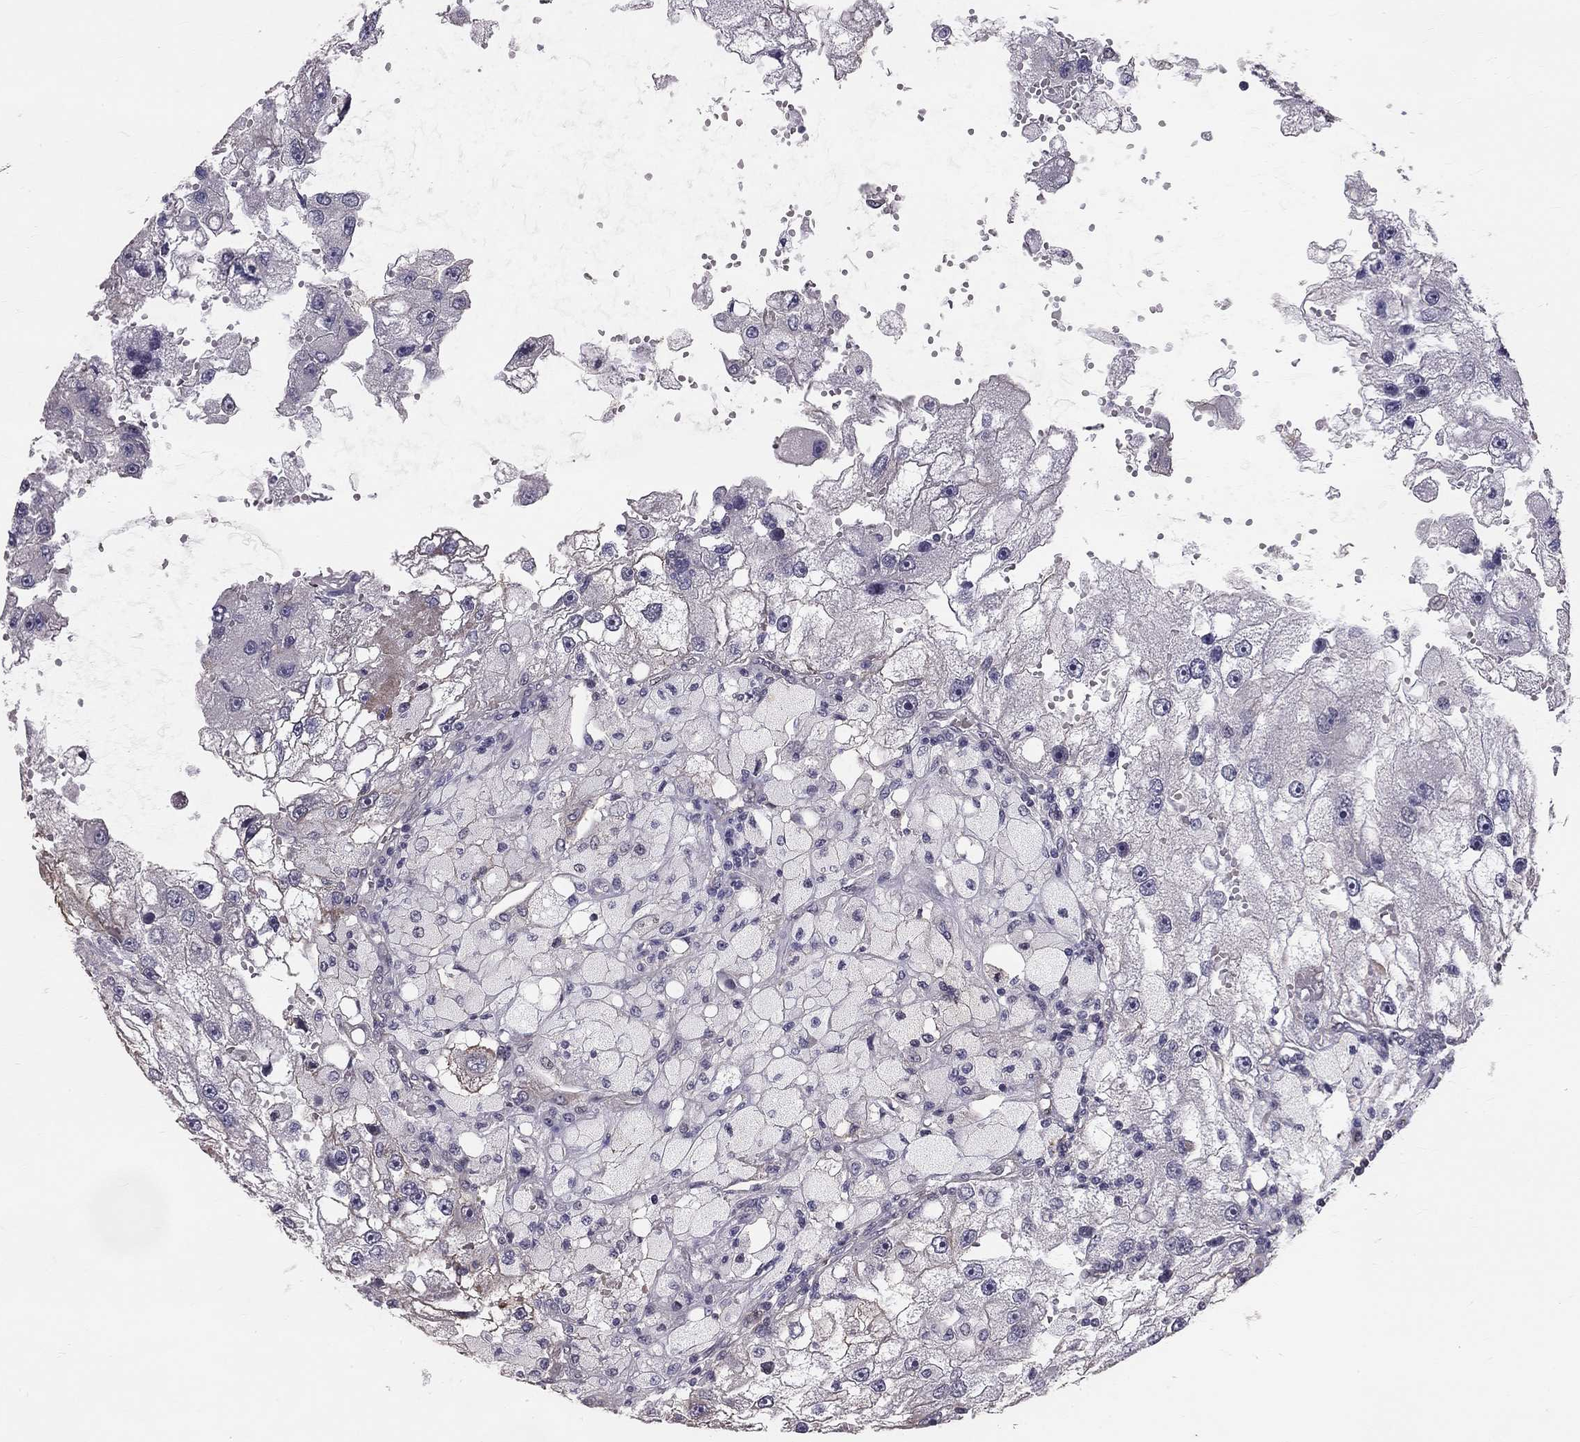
{"staining": {"intensity": "negative", "quantity": "none", "location": "none"}, "tissue": "renal cancer", "cell_type": "Tumor cells", "image_type": "cancer", "snomed": [{"axis": "morphology", "description": "Adenocarcinoma, NOS"}, {"axis": "topography", "description": "Kidney"}], "caption": "This is a micrograph of immunohistochemistry (IHC) staining of renal adenocarcinoma, which shows no positivity in tumor cells.", "gene": "GJB4", "patient": {"sex": "male", "age": 63}}